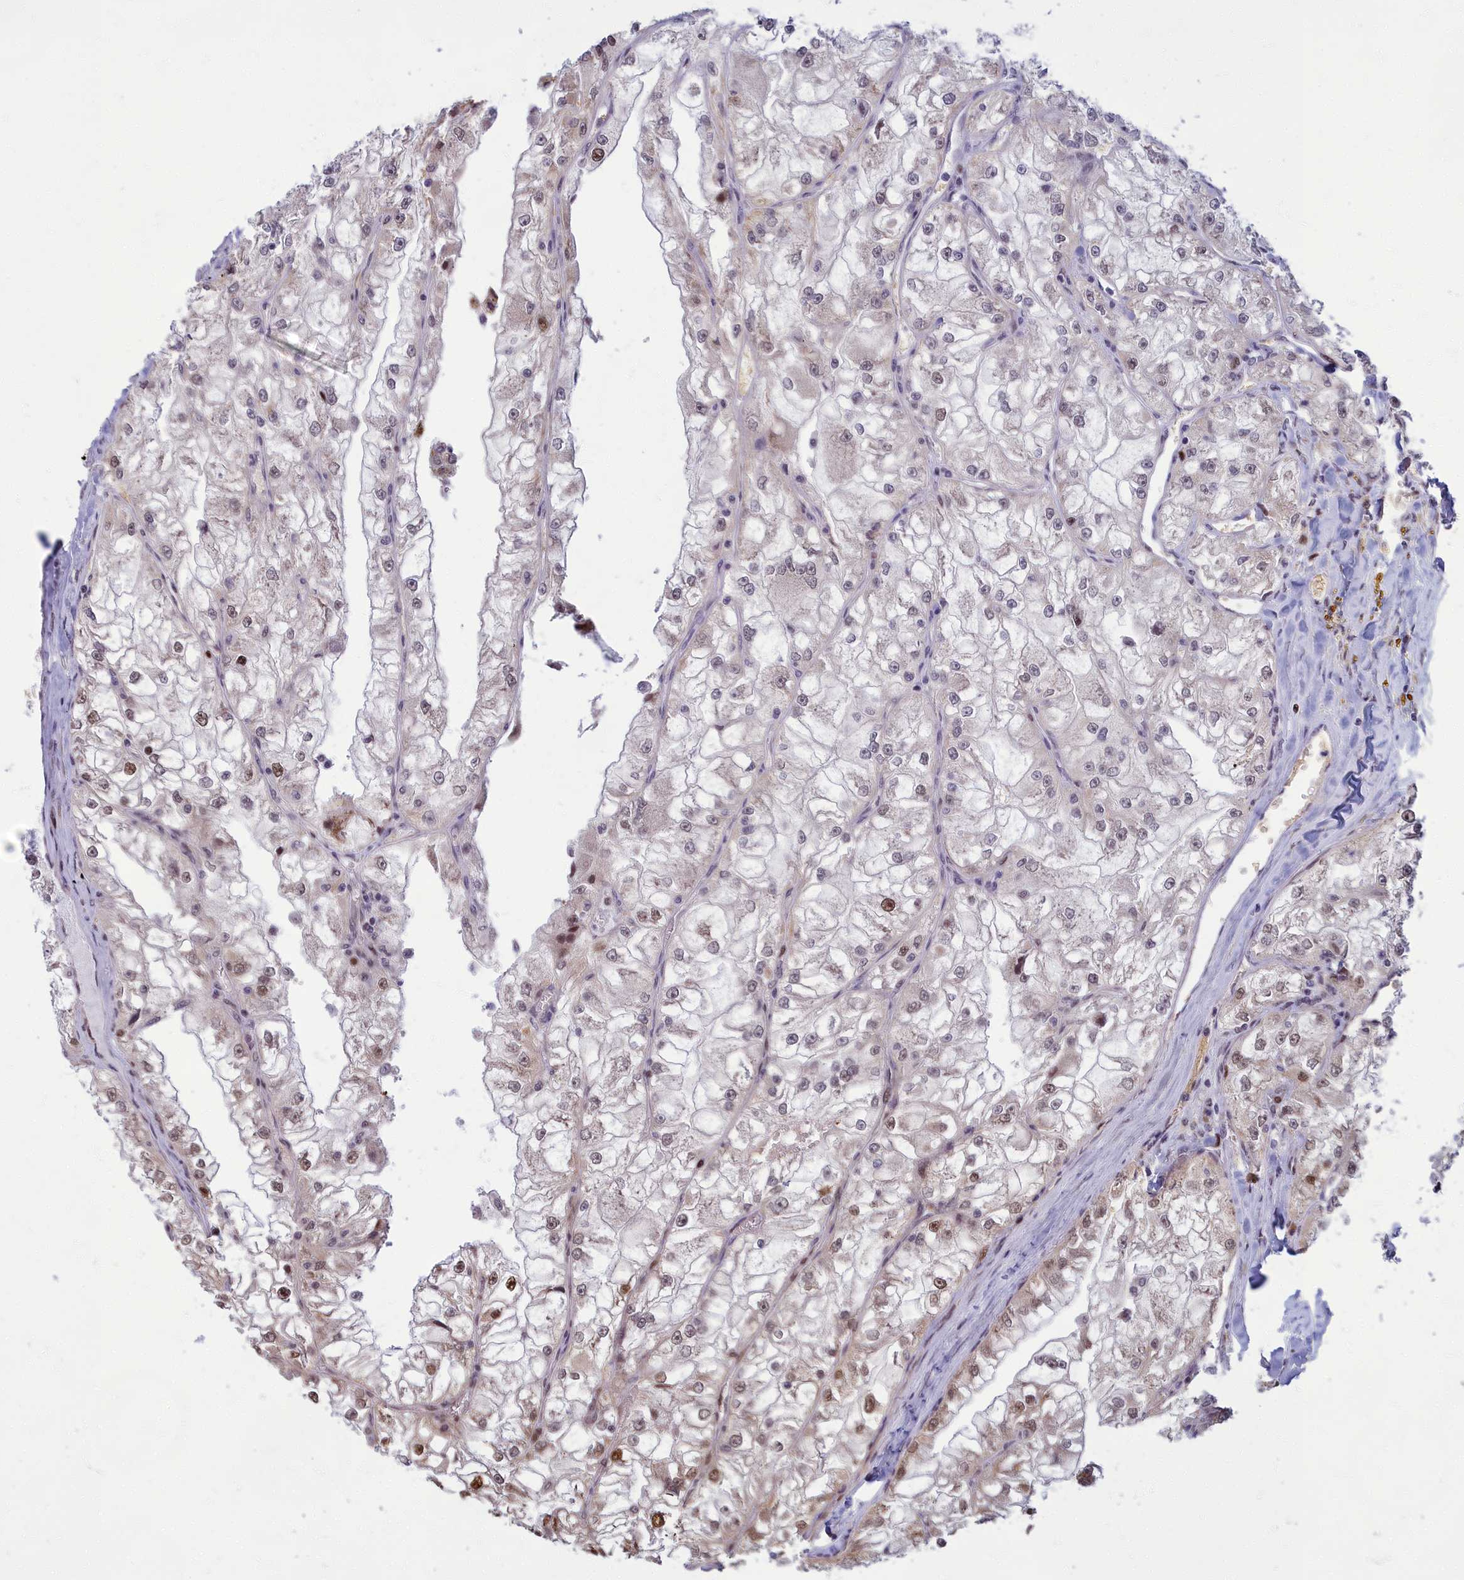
{"staining": {"intensity": "moderate", "quantity": "<25%", "location": "nuclear"}, "tissue": "renal cancer", "cell_type": "Tumor cells", "image_type": "cancer", "snomed": [{"axis": "morphology", "description": "Adenocarcinoma, NOS"}, {"axis": "topography", "description": "Kidney"}], "caption": "Renal cancer stained for a protein (brown) displays moderate nuclear positive staining in approximately <25% of tumor cells.", "gene": "EARS2", "patient": {"sex": "female", "age": 72}}